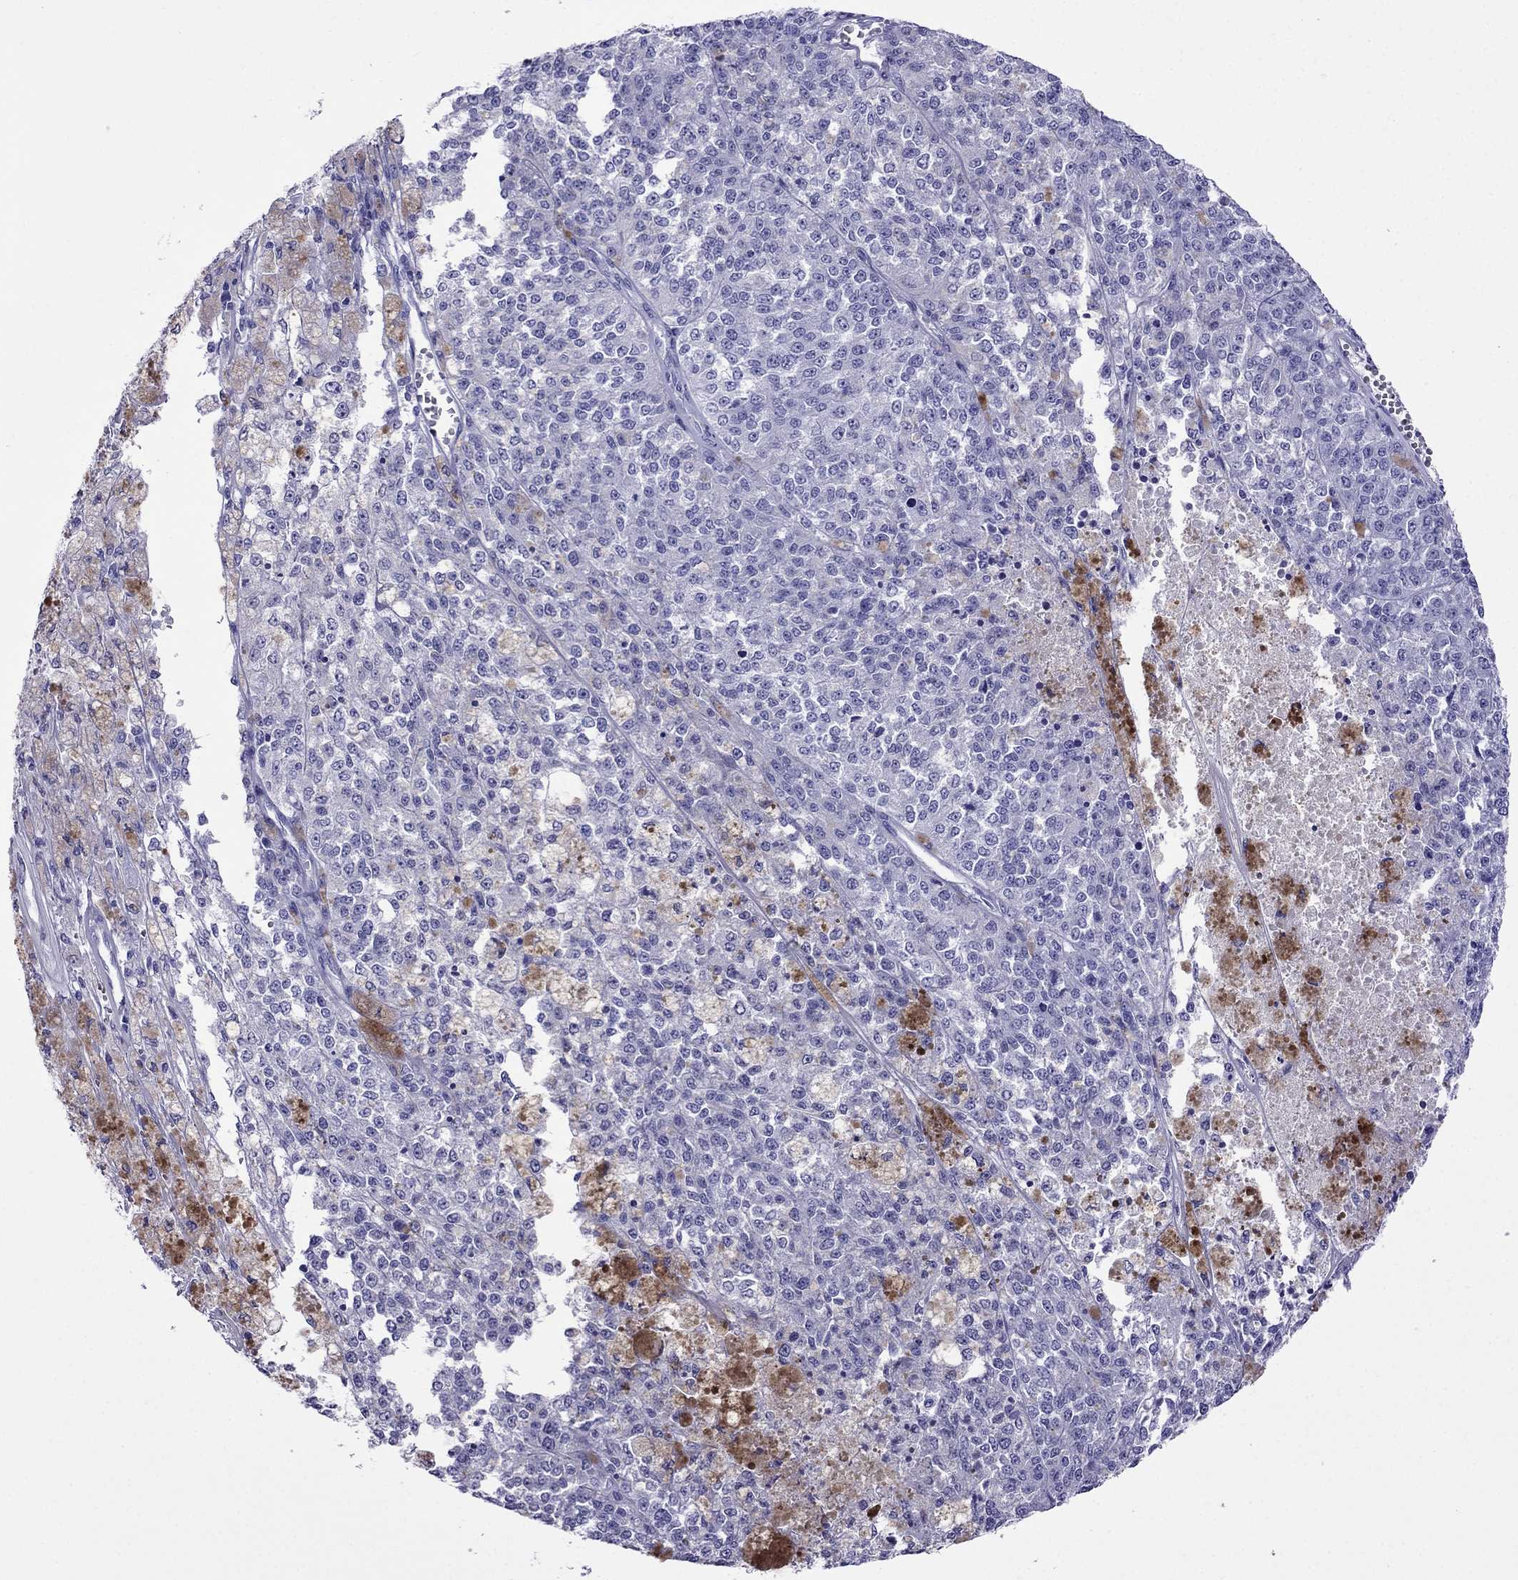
{"staining": {"intensity": "negative", "quantity": "none", "location": "none"}, "tissue": "melanoma", "cell_type": "Tumor cells", "image_type": "cancer", "snomed": [{"axis": "morphology", "description": "Malignant melanoma, Metastatic site"}, {"axis": "topography", "description": "Lymph node"}], "caption": "Human melanoma stained for a protein using immunohistochemistry shows no expression in tumor cells.", "gene": "CRYBA1", "patient": {"sex": "female", "age": 64}}